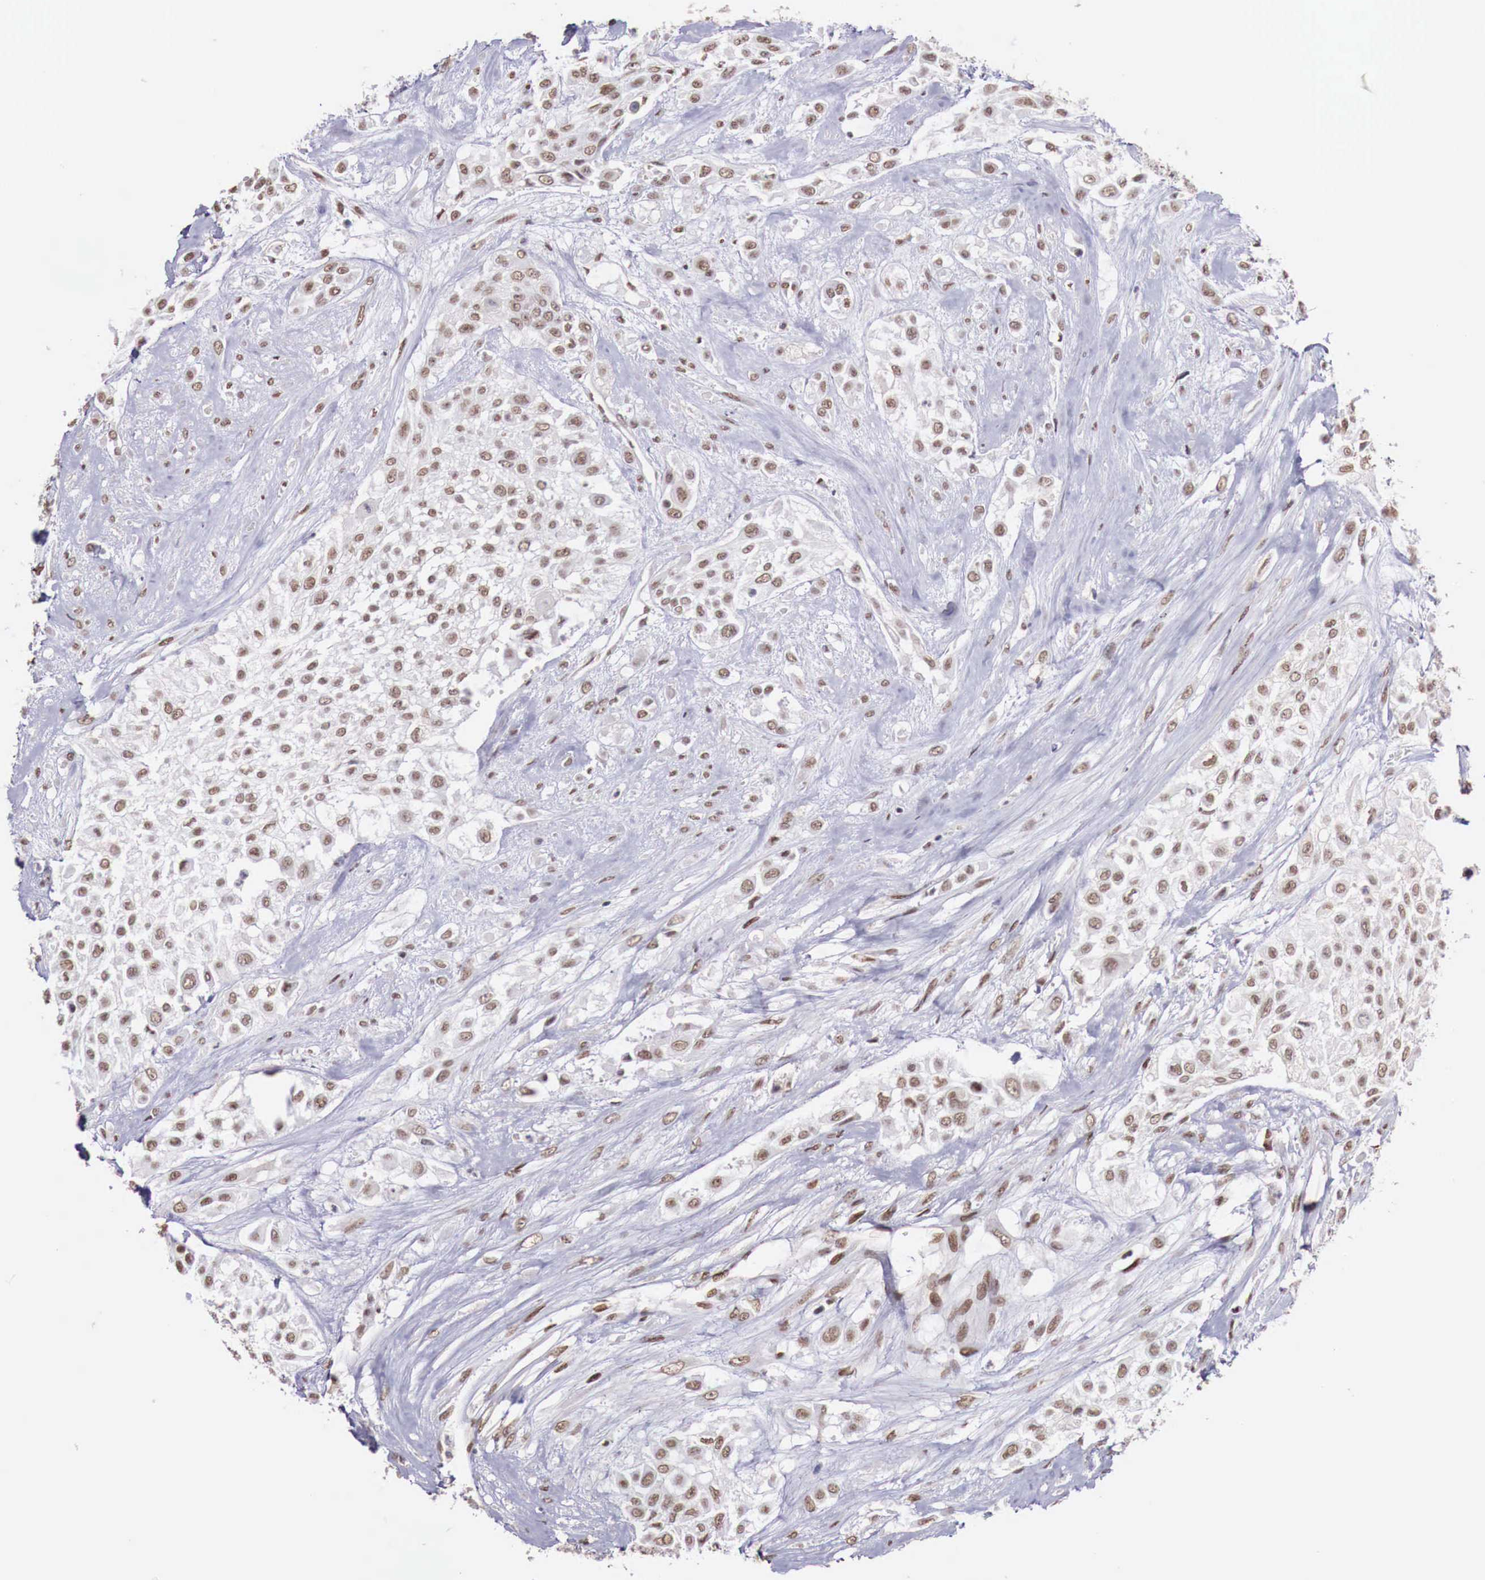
{"staining": {"intensity": "moderate", "quantity": "25%-75%", "location": "nuclear"}, "tissue": "urothelial cancer", "cell_type": "Tumor cells", "image_type": "cancer", "snomed": [{"axis": "morphology", "description": "Urothelial carcinoma, High grade"}, {"axis": "topography", "description": "Urinary bladder"}], "caption": "The micrograph displays staining of urothelial cancer, revealing moderate nuclear protein staining (brown color) within tumor cells.", "gene": "FOXP2", "patient": {"sex": "male", "age": 57}}